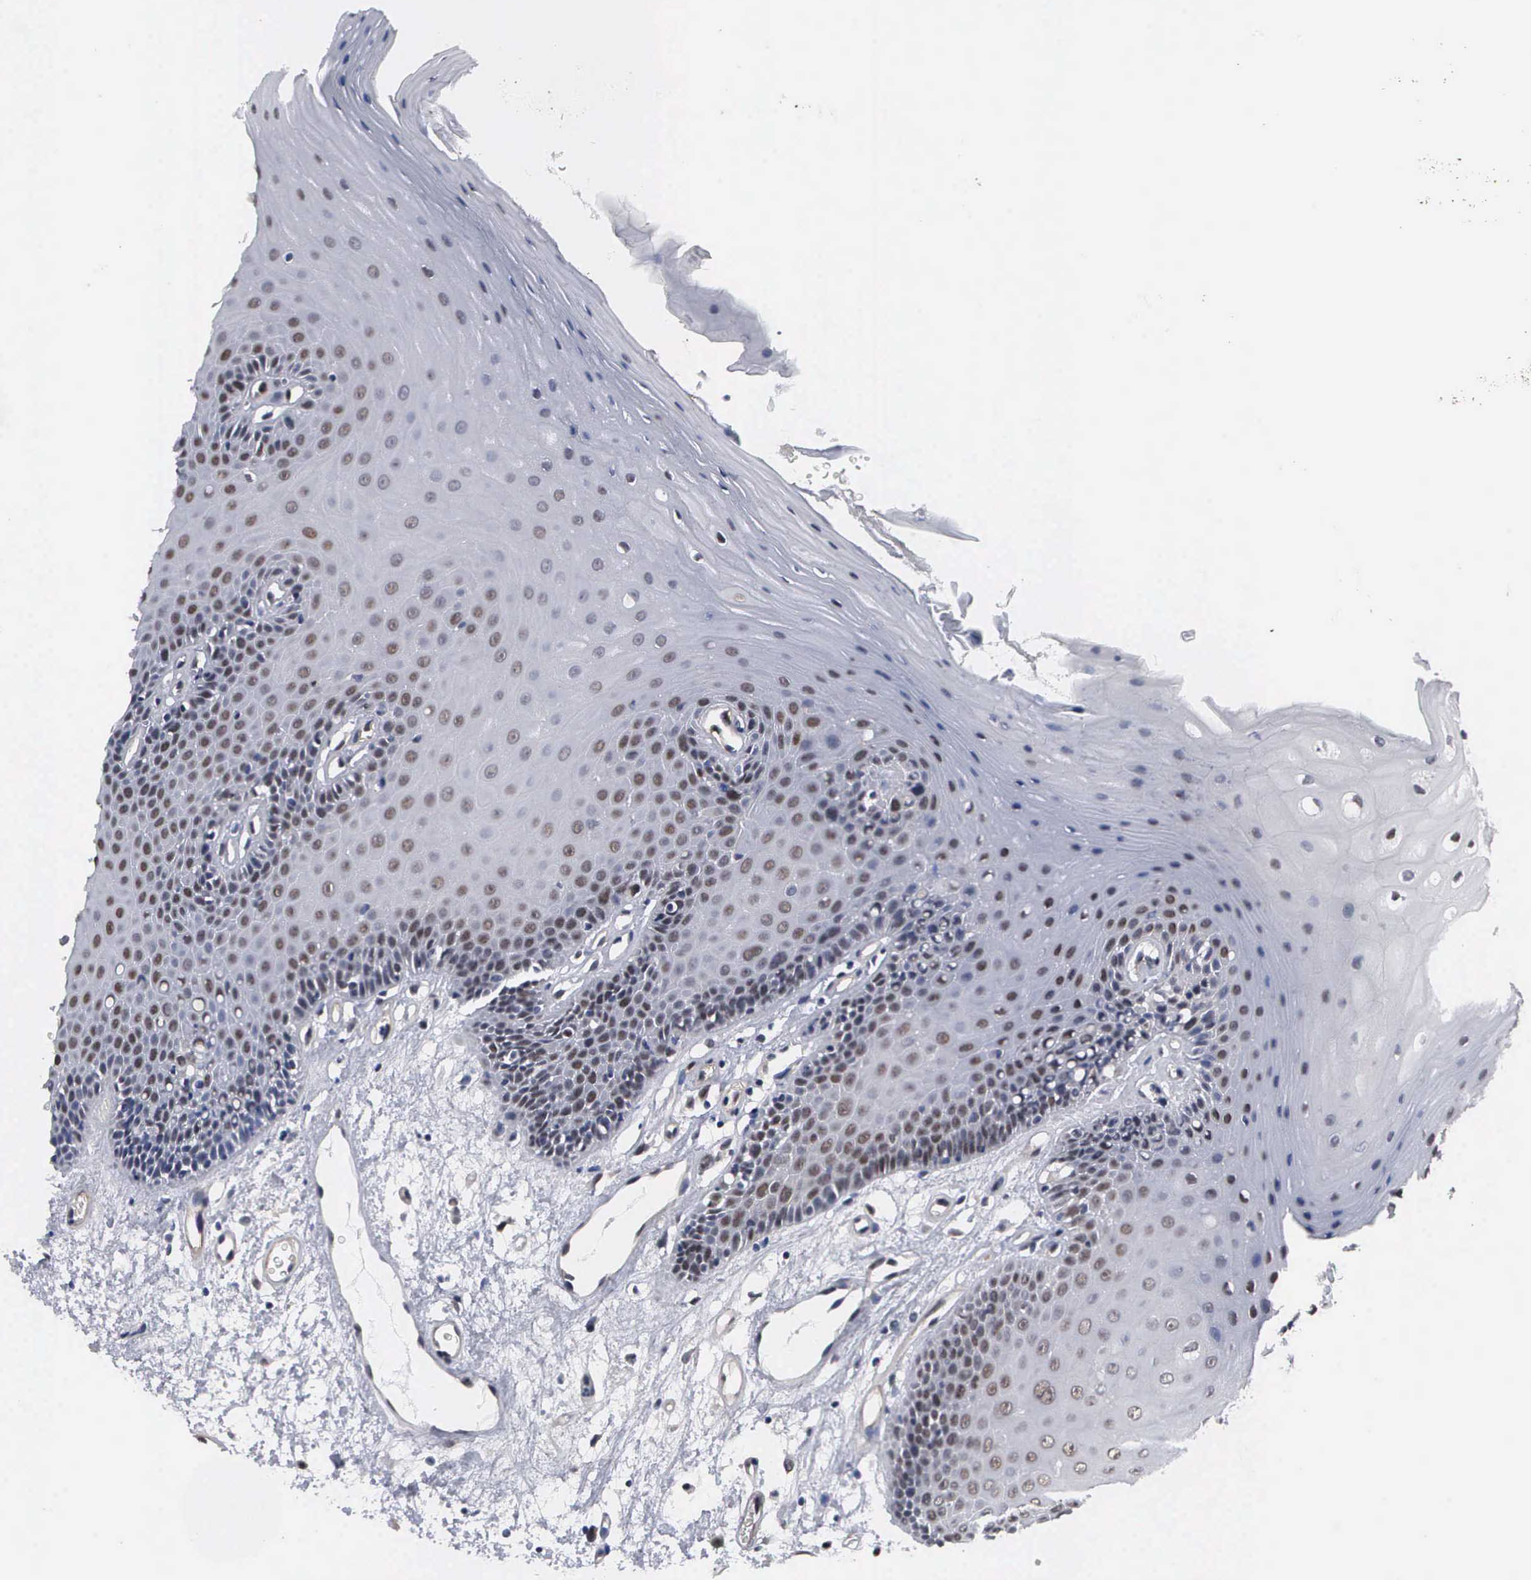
{"staining": {"intensity": "moderate", "quantity": "25%-75%", "location": "nuclear"}, "tissue": "oral mucosa", "cell_type": "Squamous epithelial cells", "image_type": "normal", "snomed": [{"axis": "morphology", "description": "Normal tissue, NOS"}, {"axis": "topography", "description": "Oral tissue"}], "caption": "Protein expression by immunohistochemistry shows moderate nuclear staining in approximately 25%-75% of squamous epithelial cells in unremarkable oral mucosa.", "gene": "ZBTB33", "patient": {"sex": "female", "age": 79}}